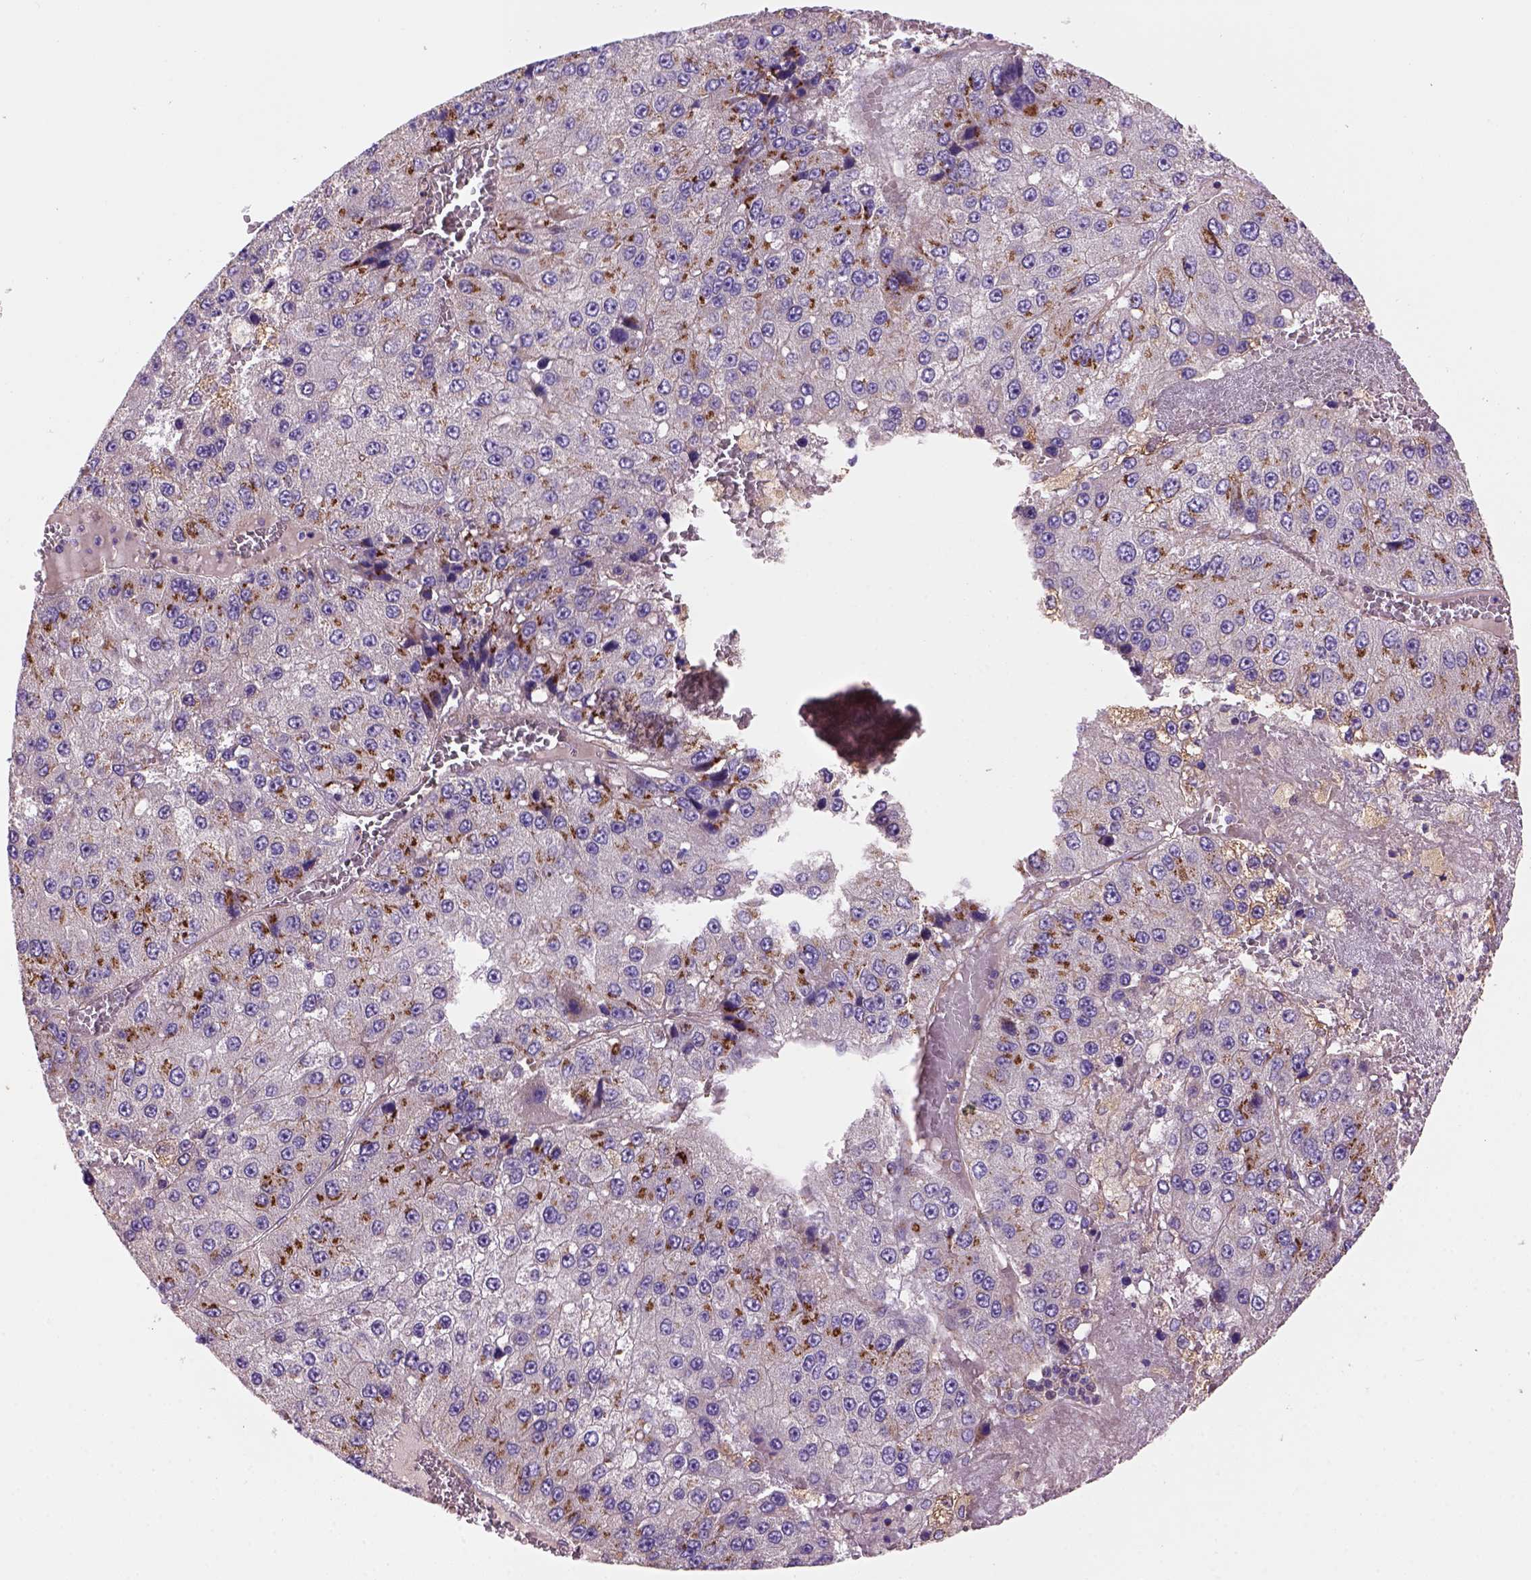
{"staining": {"intensity": "moderate", "quantity": "25%-75%", "location": "cytoplasmic/membranous"}, "tissue": "liver cancer", "cell_type": "Tumor cells", "image_type": "cancer", "snomed": [{"axis": "morphology", "description": "Carcinoma, Hepatocellular, NOS"}, {"axis": "topography", "description": "Liver"}], "caption": "A histopathology image showing moderate cytoplasmic/membranous expression in approximately 25%-75% of tumor cells in liver hepatocellular carcinoma, as visualized by brown immunohistochemical staining.", "gene": "WARS2", "patient": {"sex": "female", "age": 73}}